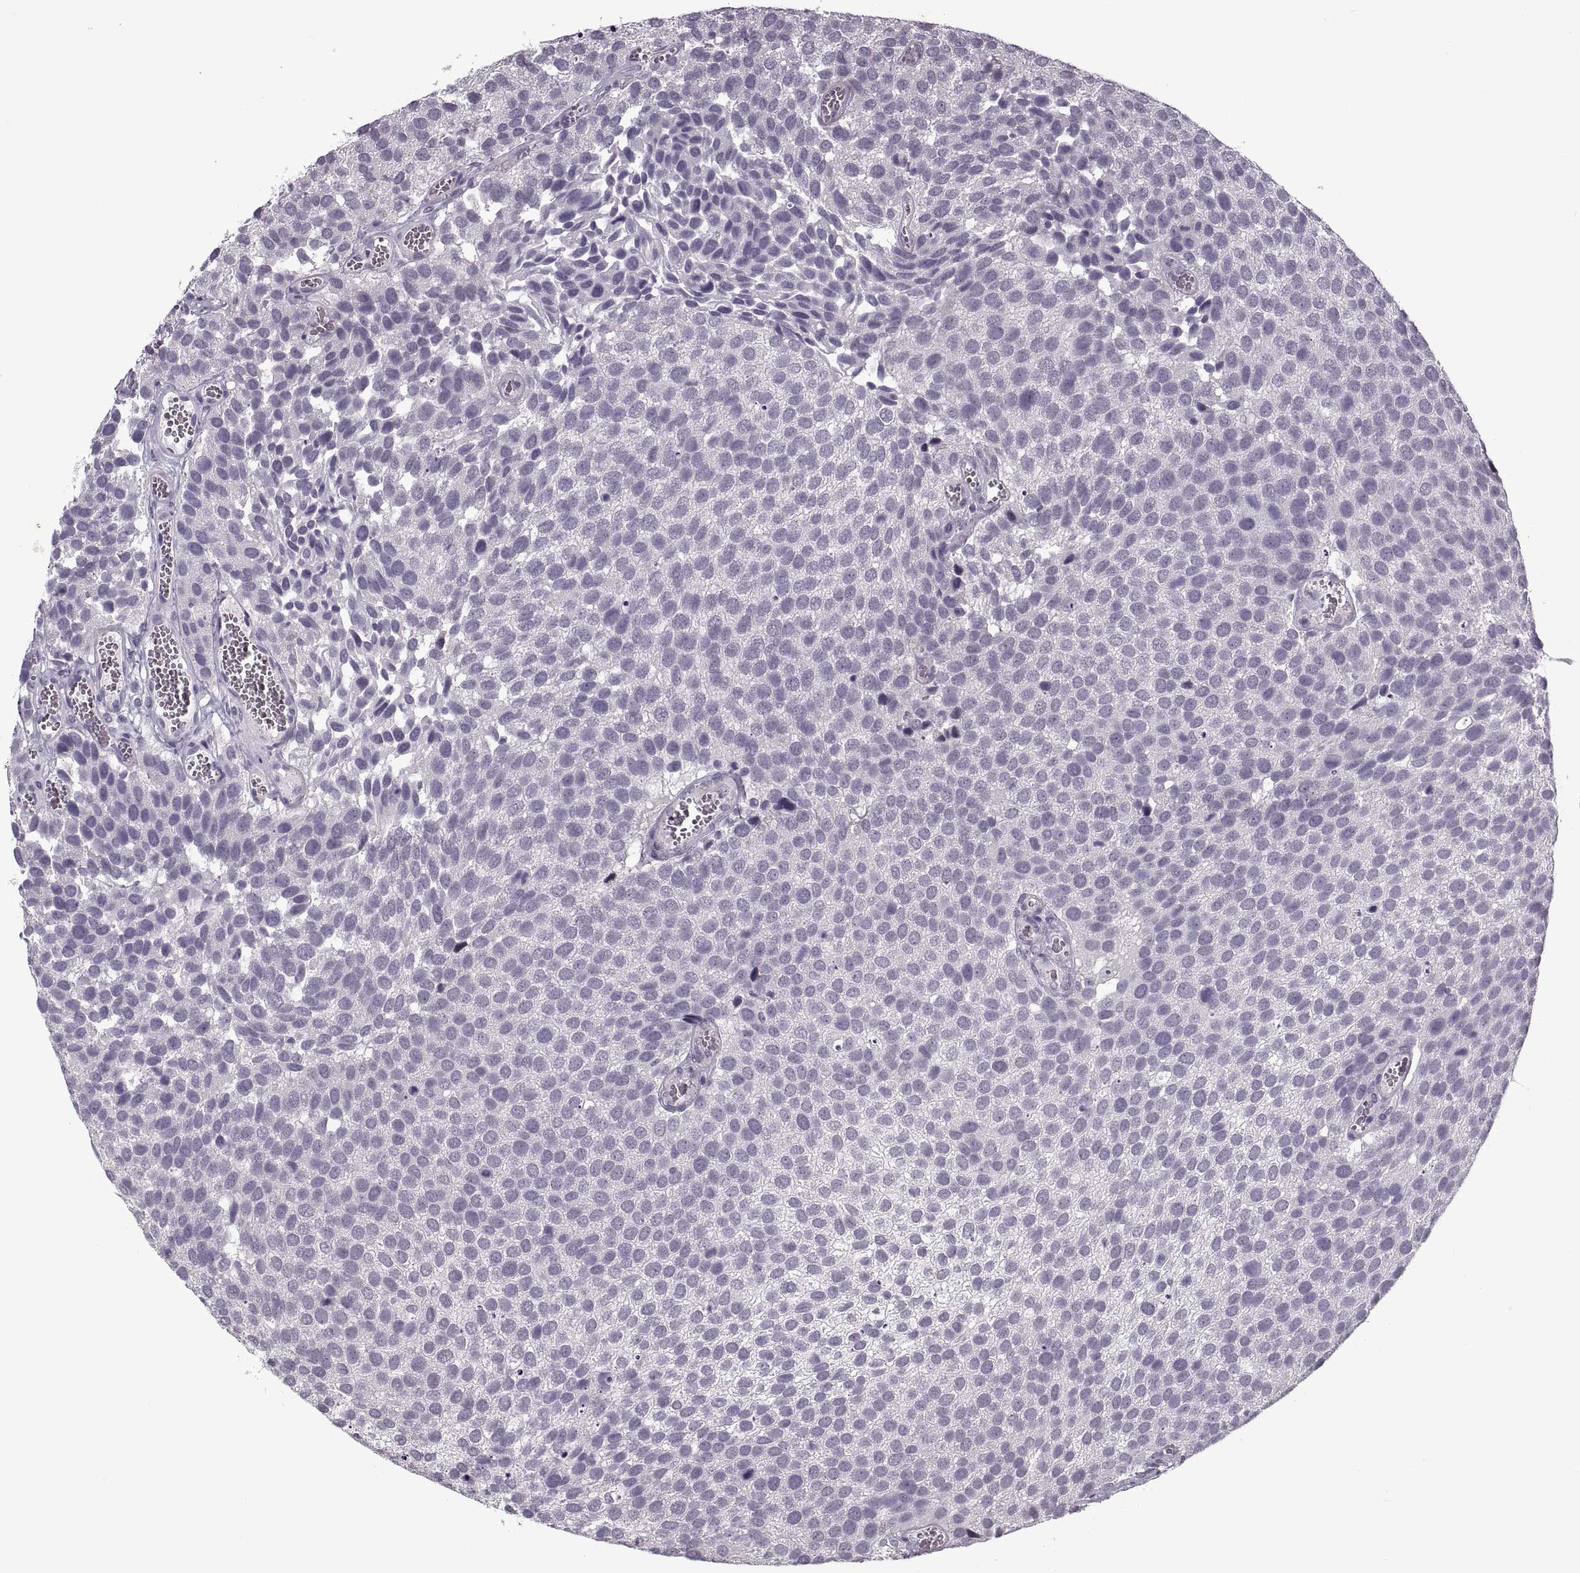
{"staining": {"intensity": "negative", "quantity": "none", "location": "none"}, "tissue": "urothelial cancer", "cell_type": "Tumor cells", "image_type": "cancer", "snomed": [{"axis": "morphology", "description": "Urothelial carcinoma, Low grade"}, {"axis": "topography", "description": "Urinary bladder"}], "caption": "The histopathology image exhibits no staining of tumor cells in urothelial cancer.", "gene": "PRSS37", "patient": {"sex": "female", "age": 69}}